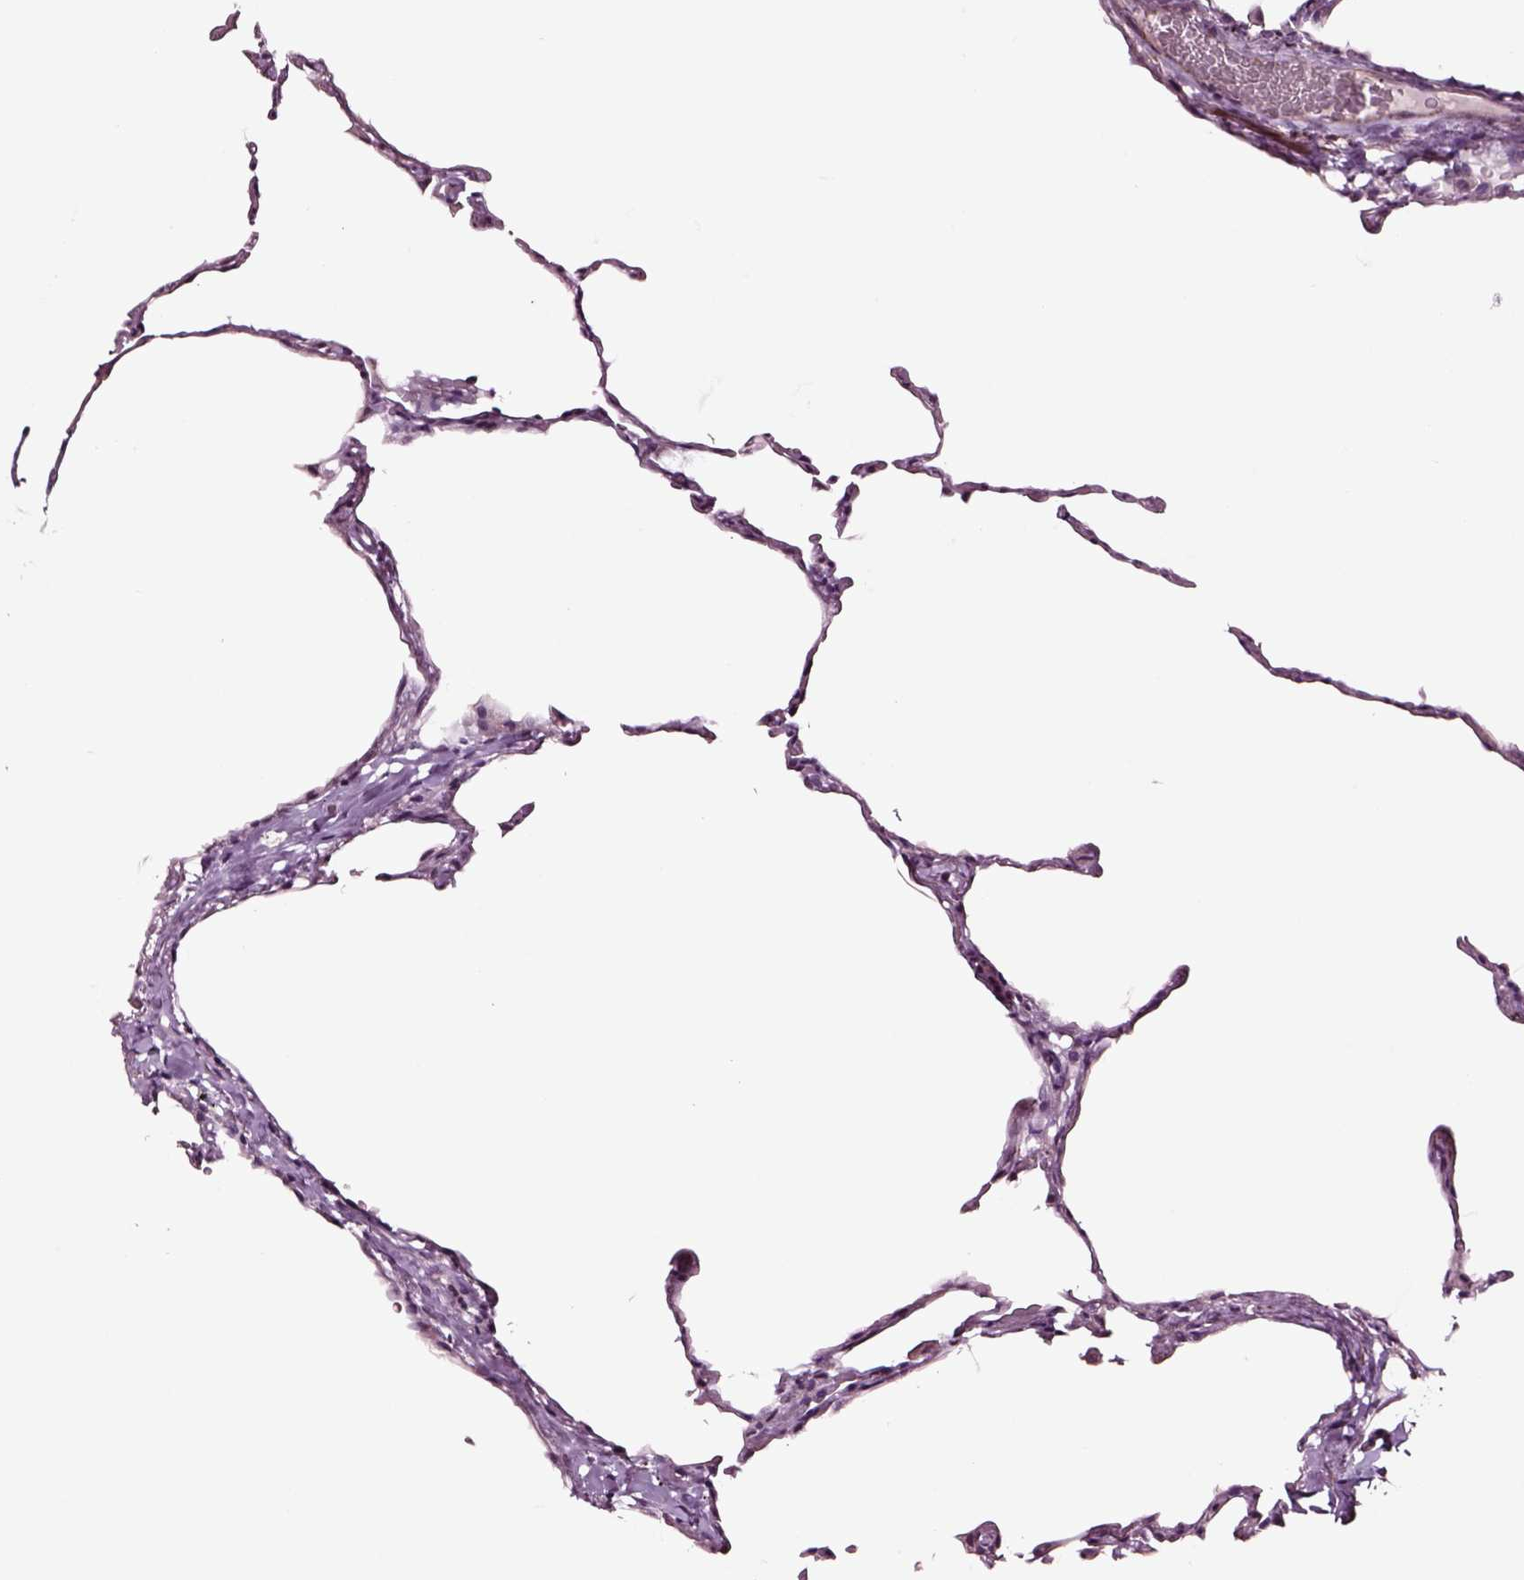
{"staining": {"intensity": "negative", "quantity": "none", "location": "none"}, "tissue": "lung", "cell_type": "Alveolar cells", "image_type": "normal", "snomed": [{"axis": "morphology", "description": "Normal tissue, NOS"}, {"axis": "topography", "description": "Lung"}], "caption": "The histopathology image demonstrates no significant positivity in alveolar cells of lung.", "gene": "SOX10", "patient": {"sex": "female", "age": 57}}